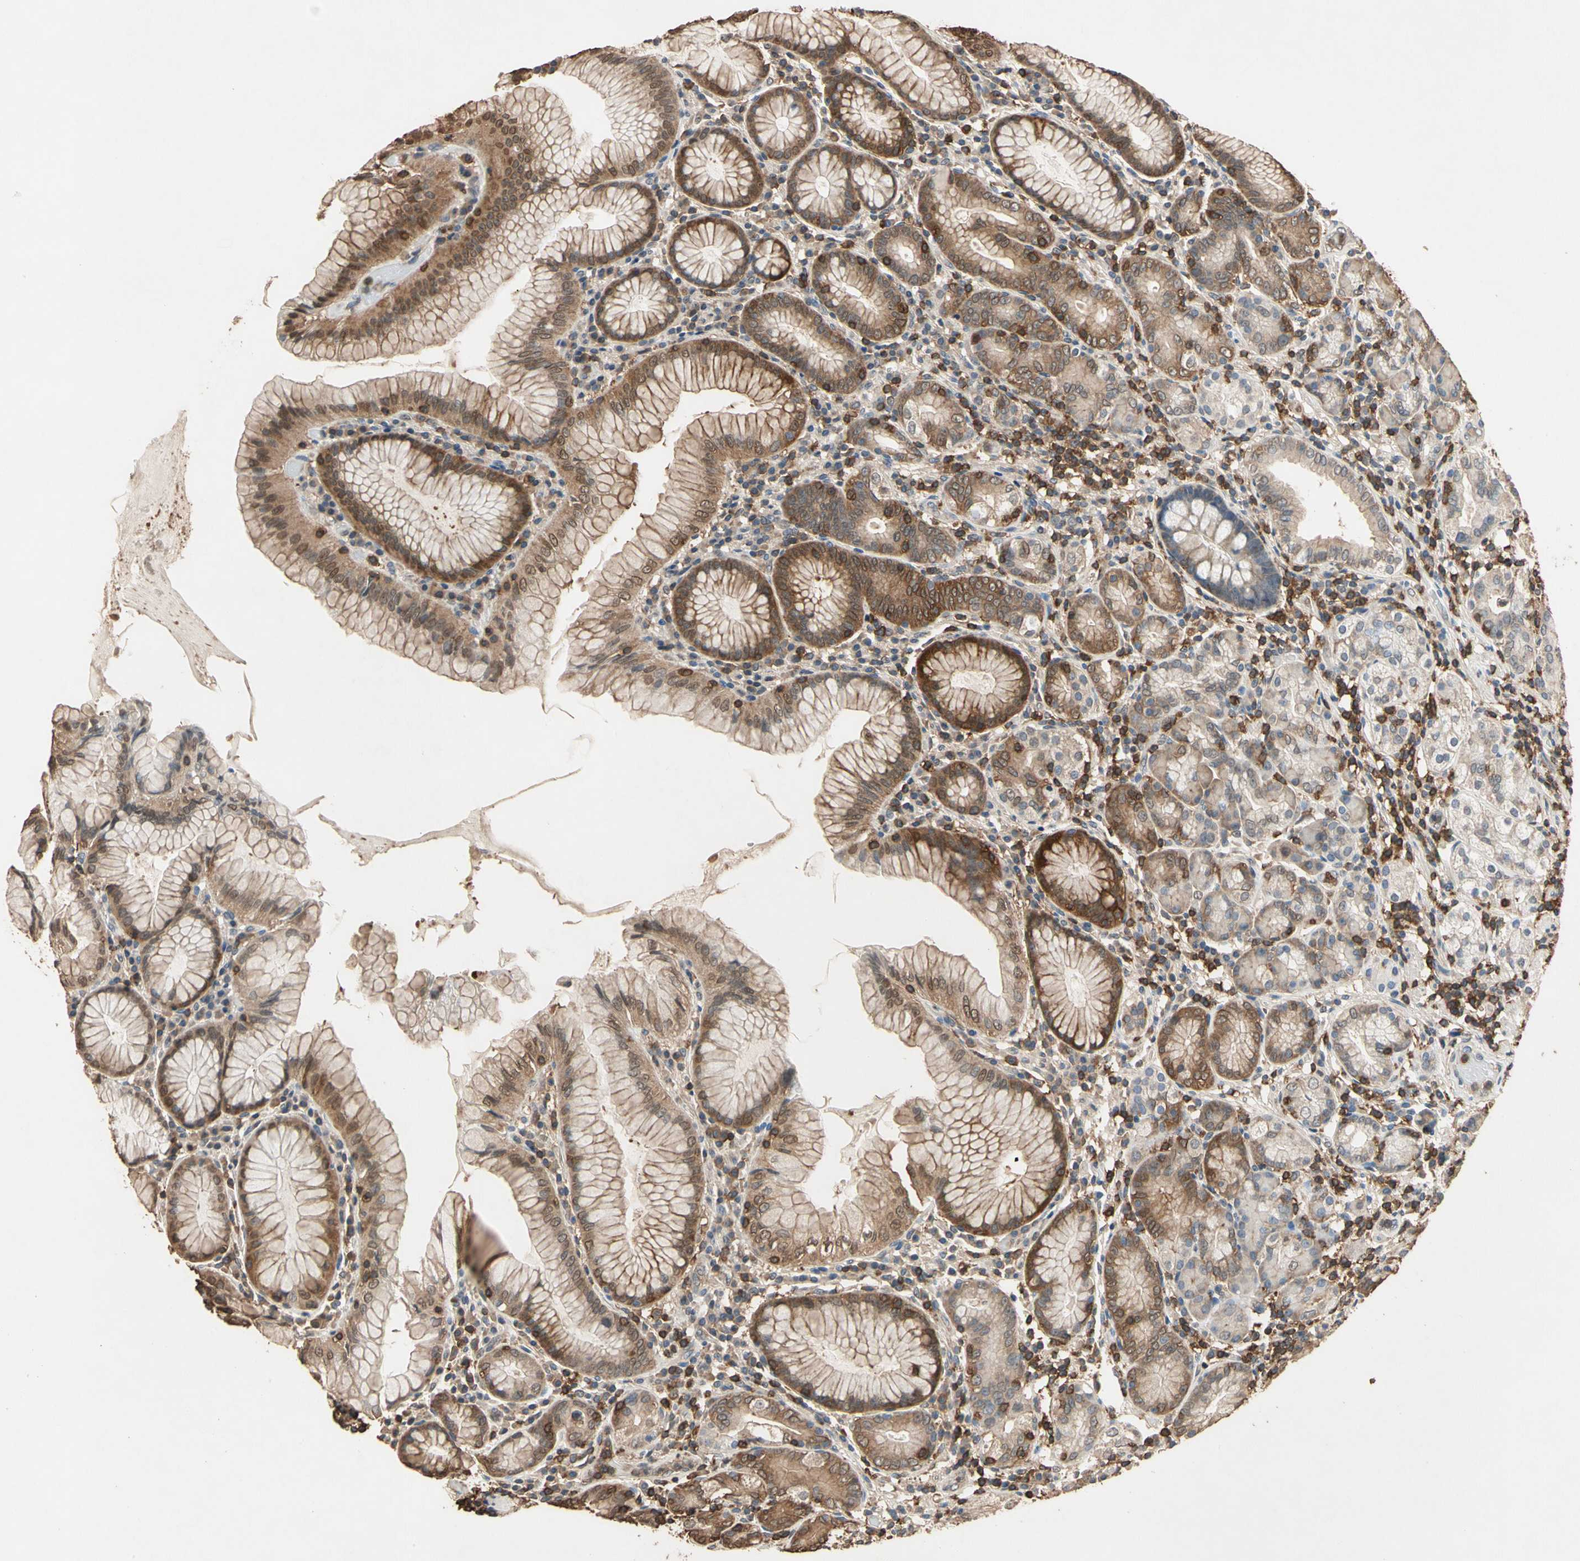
{"staining": {"intensity": "moderate", "quantity": ">75%", "location": "cytoplasmic/membranous,nuclear"}, "tissue": "stomach", "cell_type": "Glandular cells", "image_type": "normal", "snomed": [{"axis": "morphology", "description": "Normal tissue, NOS"}, {"axis": "topography", "description": "Stomach, lower"}], "caption": "Immunohistochemical staining of benign human stomach demonstrates >75% levels of moderate cytoplasmic/membranous,nuclear protein staining in about >75% of glandular cells. The protein is stained brown, and the nuclei are stained in blue (DAB IHC with brightfield microscopy, high magnification).", "gene": "MAP3K10", "patient": {"sex": "female", "age": 76}}